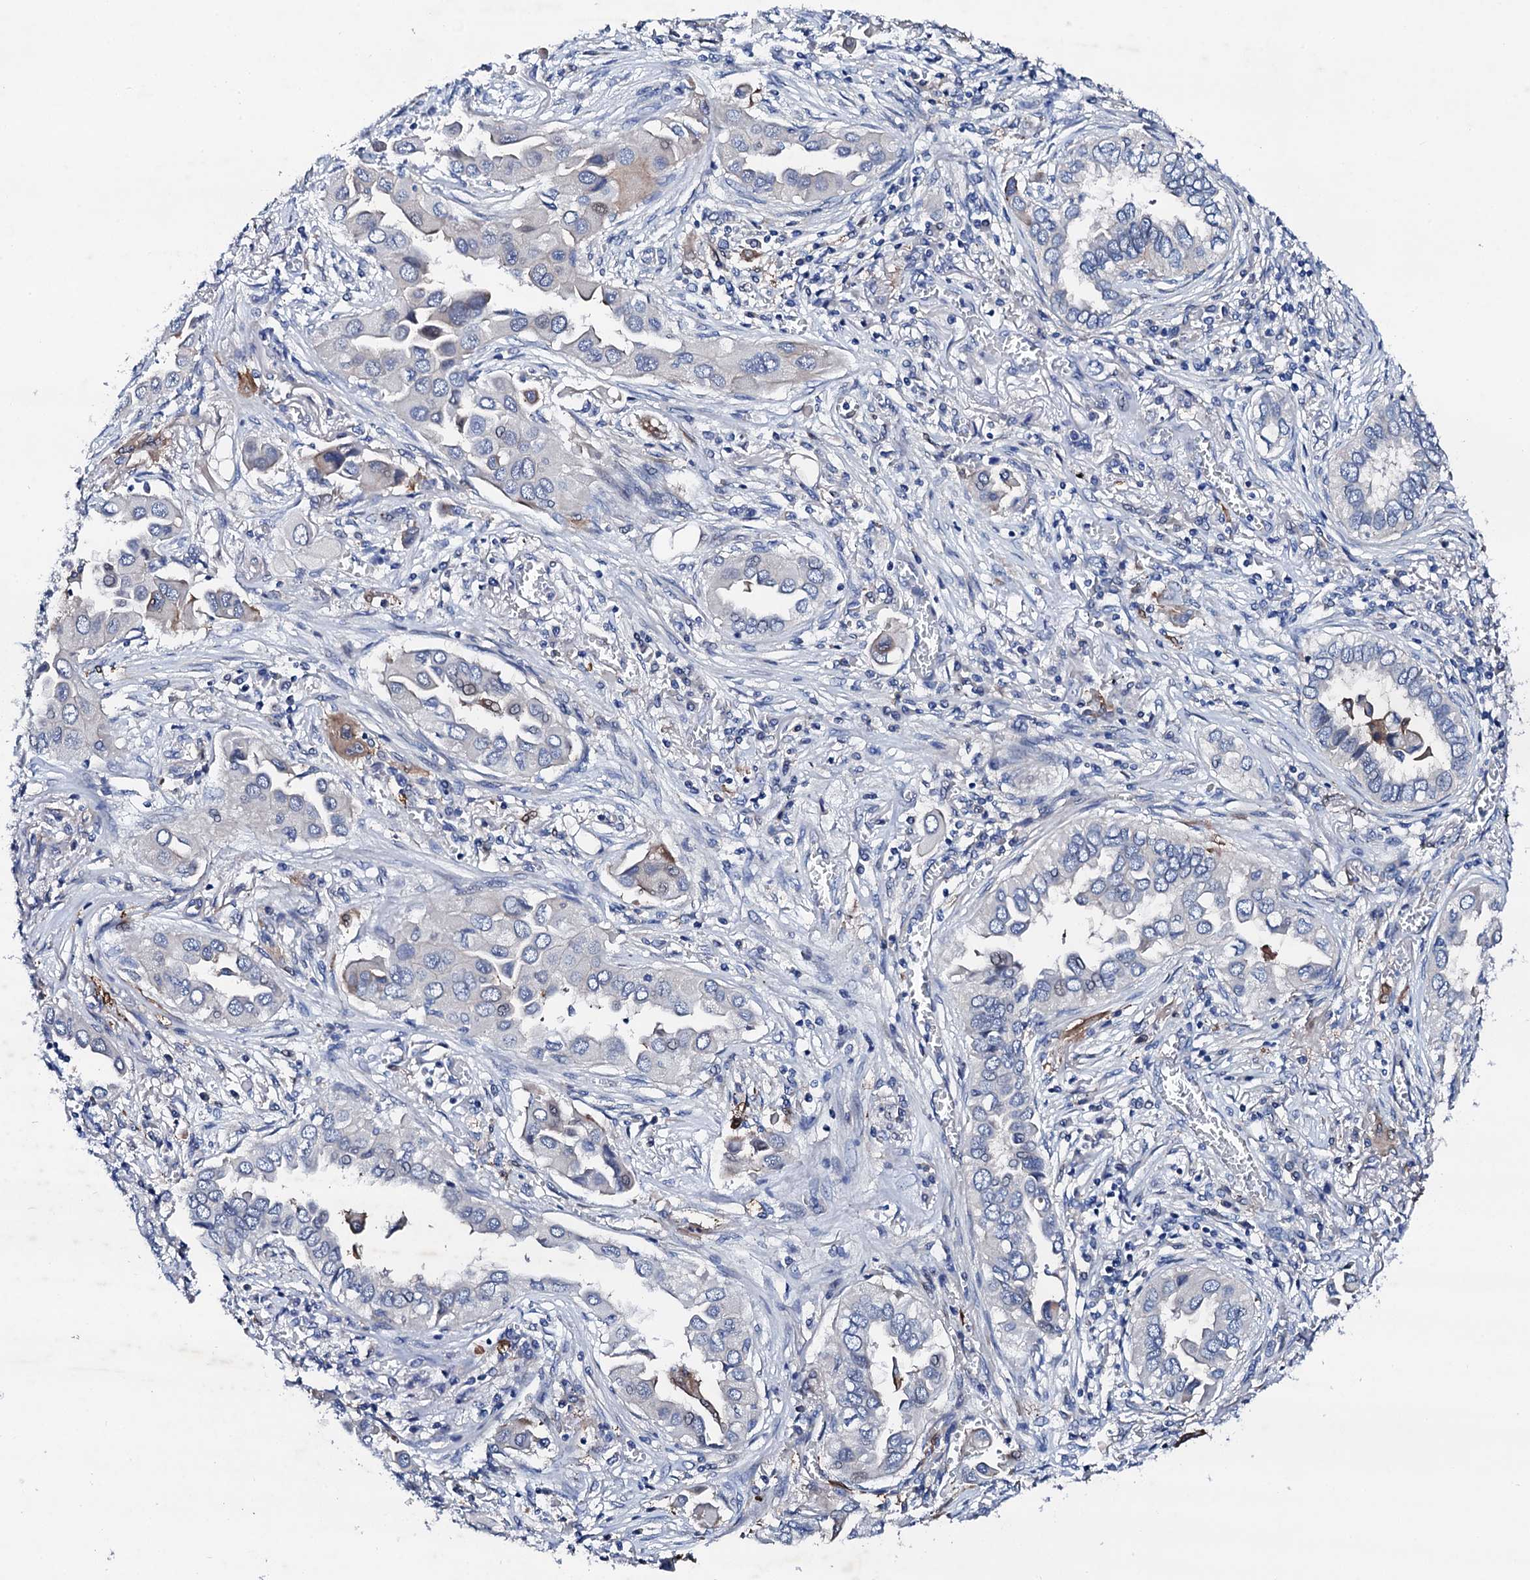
{"staining": {"intensity": "negative", "quantity": "none", "location": "none"}, "tissue": "lung cancer", "cell_type": "Tumor cells", "image_type": "cancer", "snomed": [{"axis": "morphology", "description": "Adenocarcinoma, NOS"}, {"axis": "topography", "description": "Lung"}], "caption": "There is no significant staining in tumor cells of lung cancer (adenocarcinoma).", "gene": "TRDN", "patient": {"sex": "female", "age": 76}}